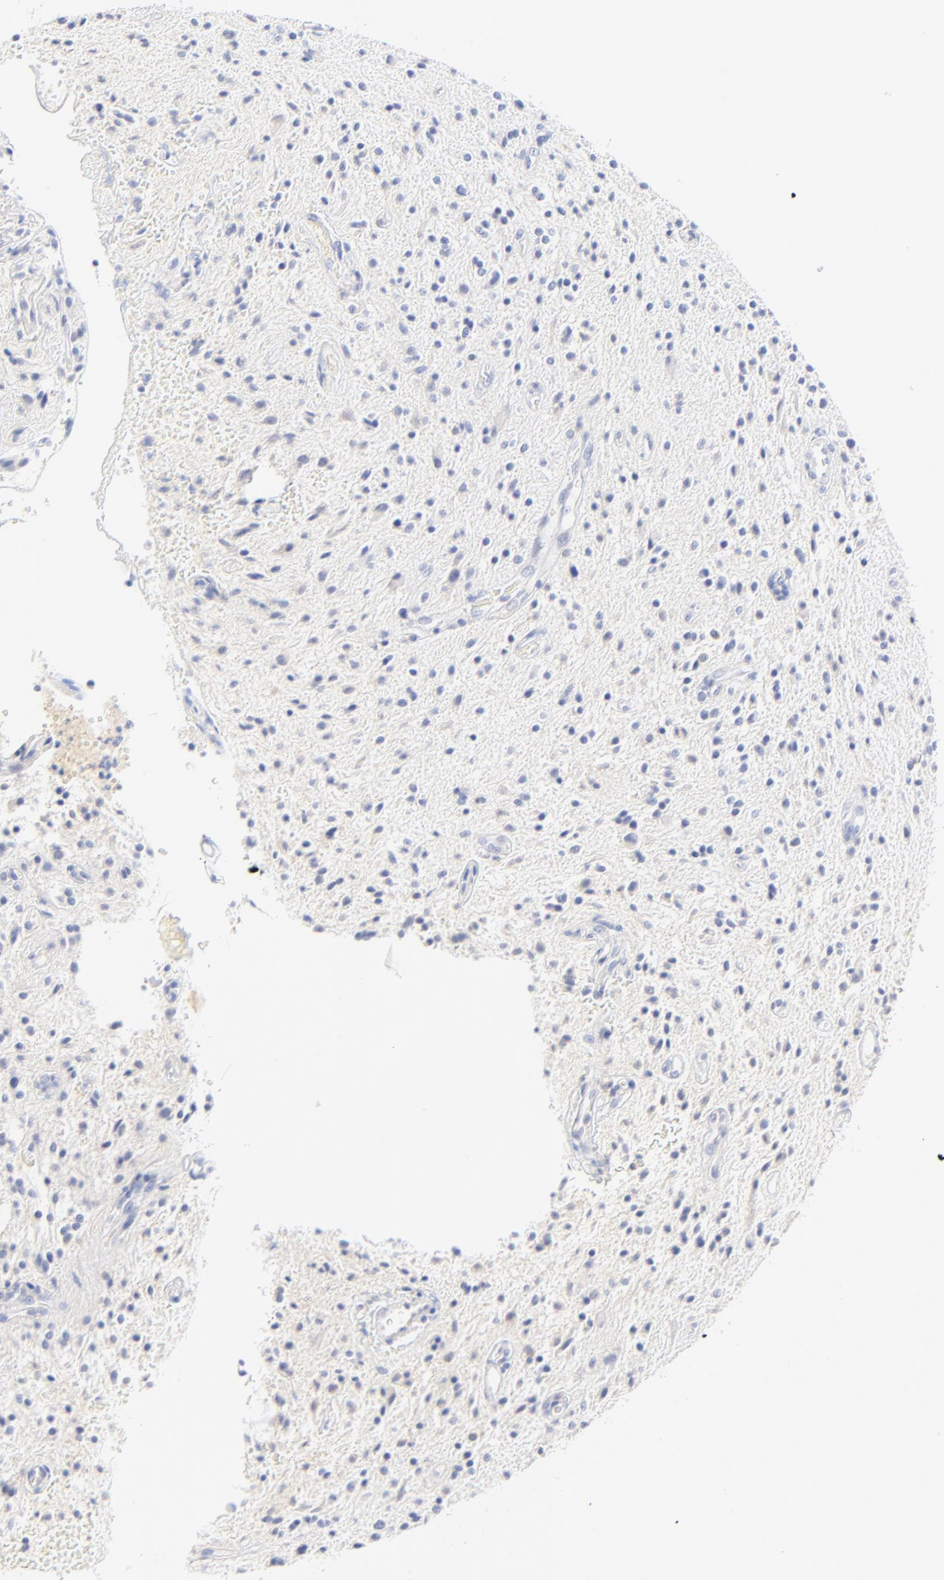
{"staining": {"intensity": "negative", "quantity": "none", "location": "none"}, "tissue": "glioma", "cell_type": "Tumor cells", "image_type": "cancer", "snomed": [{"axis": "morphology", "description": "Glioma, malignant, NOS"}, {"axis": "topography", "description": "Cerebellum"}], "caption": "Micrograph shows no protein expression in tumor cells of glioma tissue.", "gene": "SULT4A1", "patient": {"sex": "female", "age": 10}}